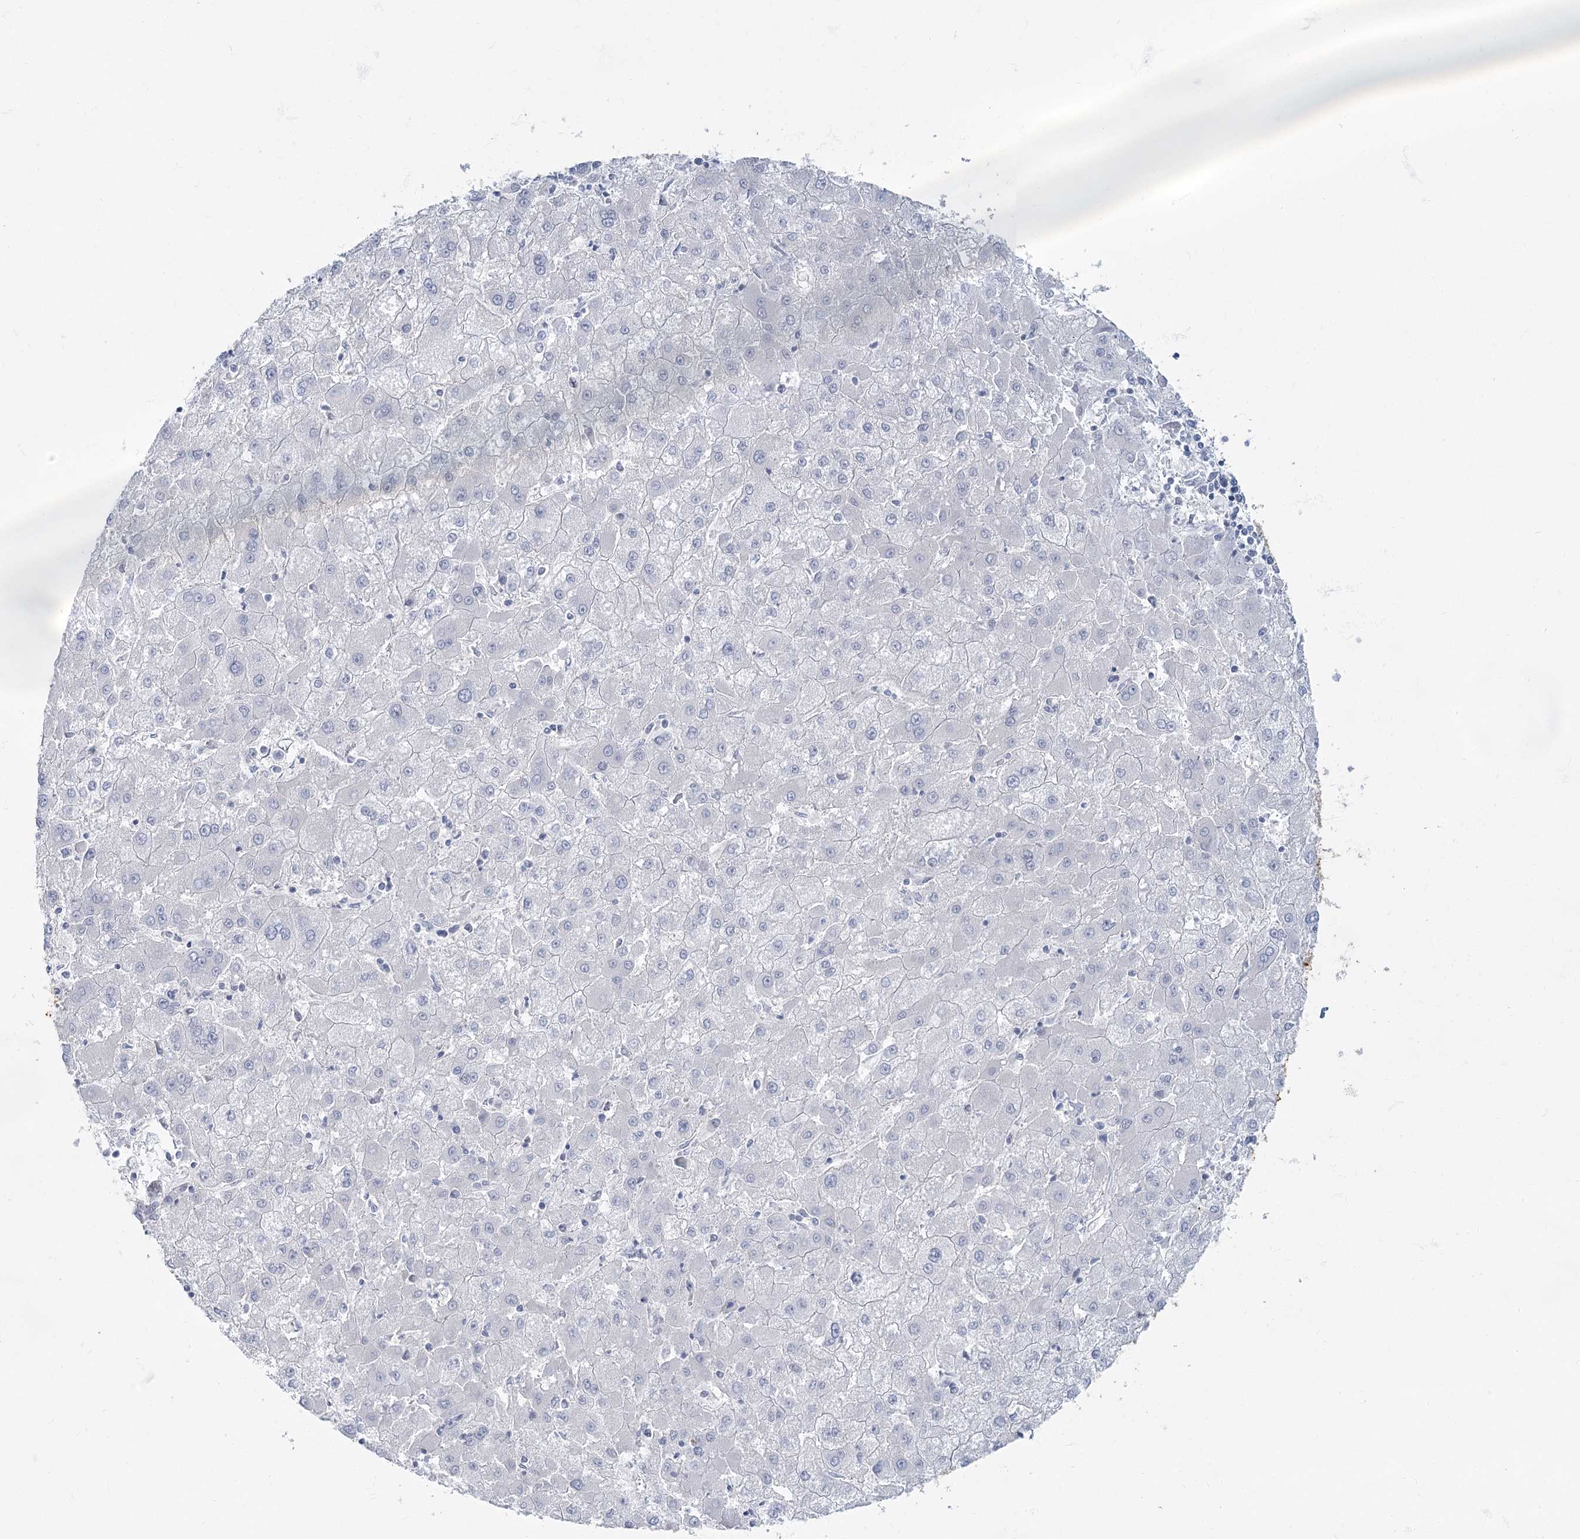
{"staining": {"intensity": "negative", "quantity": "none", "location": "none"}, "tissue": "liver cancer", "cell_type": "Tumor cells", "image_type": "cancer", "snomed": [{"axis": "morphology", "description": "Carcinoma, Hepatocellular, NOS"}, {"axis": "topography", "description": "Liver"}], "caption": "The immunohistochemistry histopathology image has no significant expression in tumor cells of liver cancer (hepatocellular carcinoma) tissue.", "gene": "FAM110C", "patient": {"sex": "male", "age": 72}}